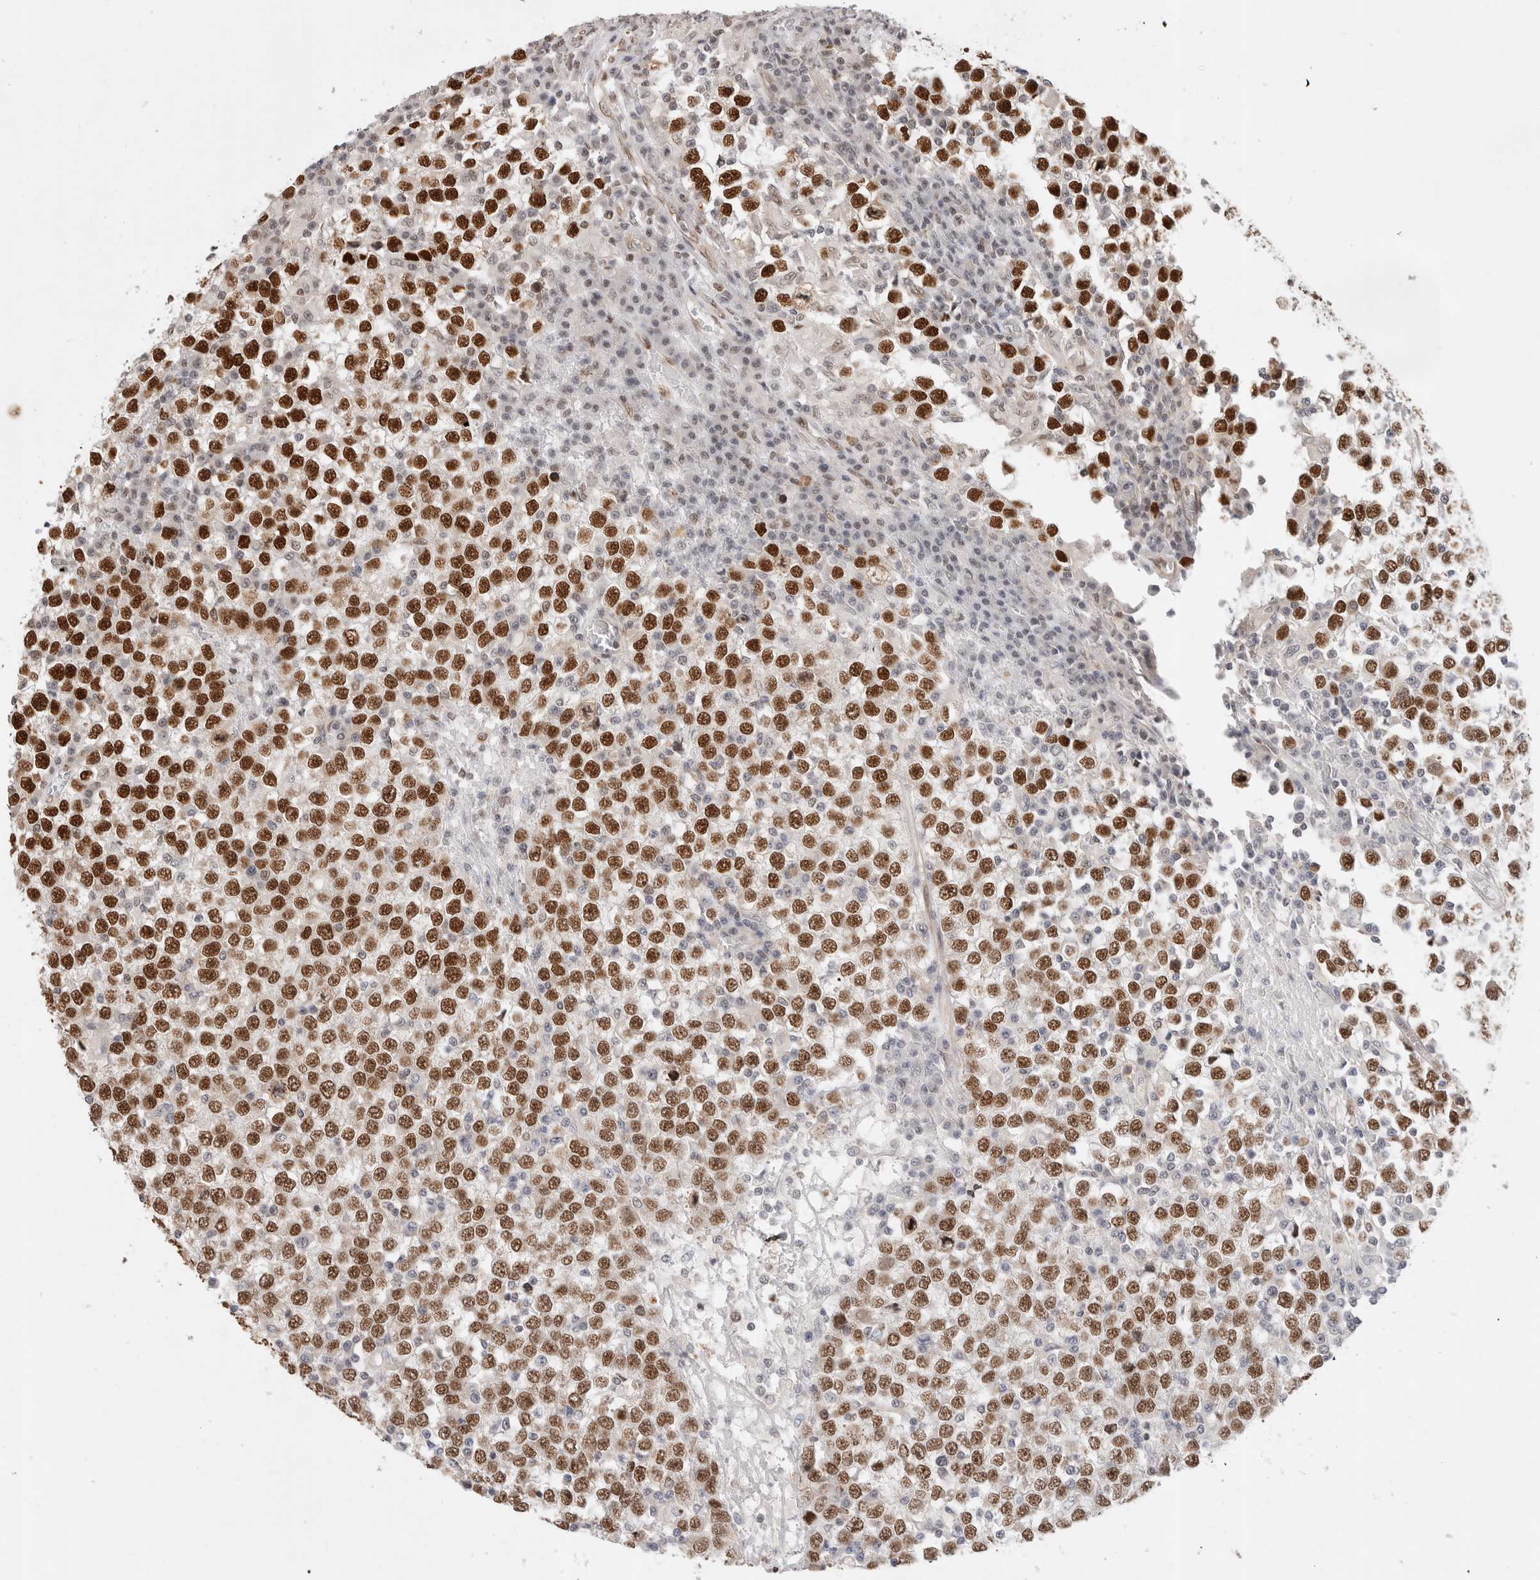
{"staining": {"intensity": "strong", "quantity": ">75%", "location": "nuclear"}, "tissue": "testis cancer", "cell_type": "Tumor cells", "image_type": "cancer", "snomed": [{"axis": "morphology", "description": "Seminoma, NOS"}, {"axis": "topography", "description": "Testis"}], "caption": "Human testis seminoma stained for a protein (brown) reveals strong nuclear positive staining in approximately >75% of tumor cells.", "gene": "GTF2I", "patient": {"sex": "male", "age": 65}}